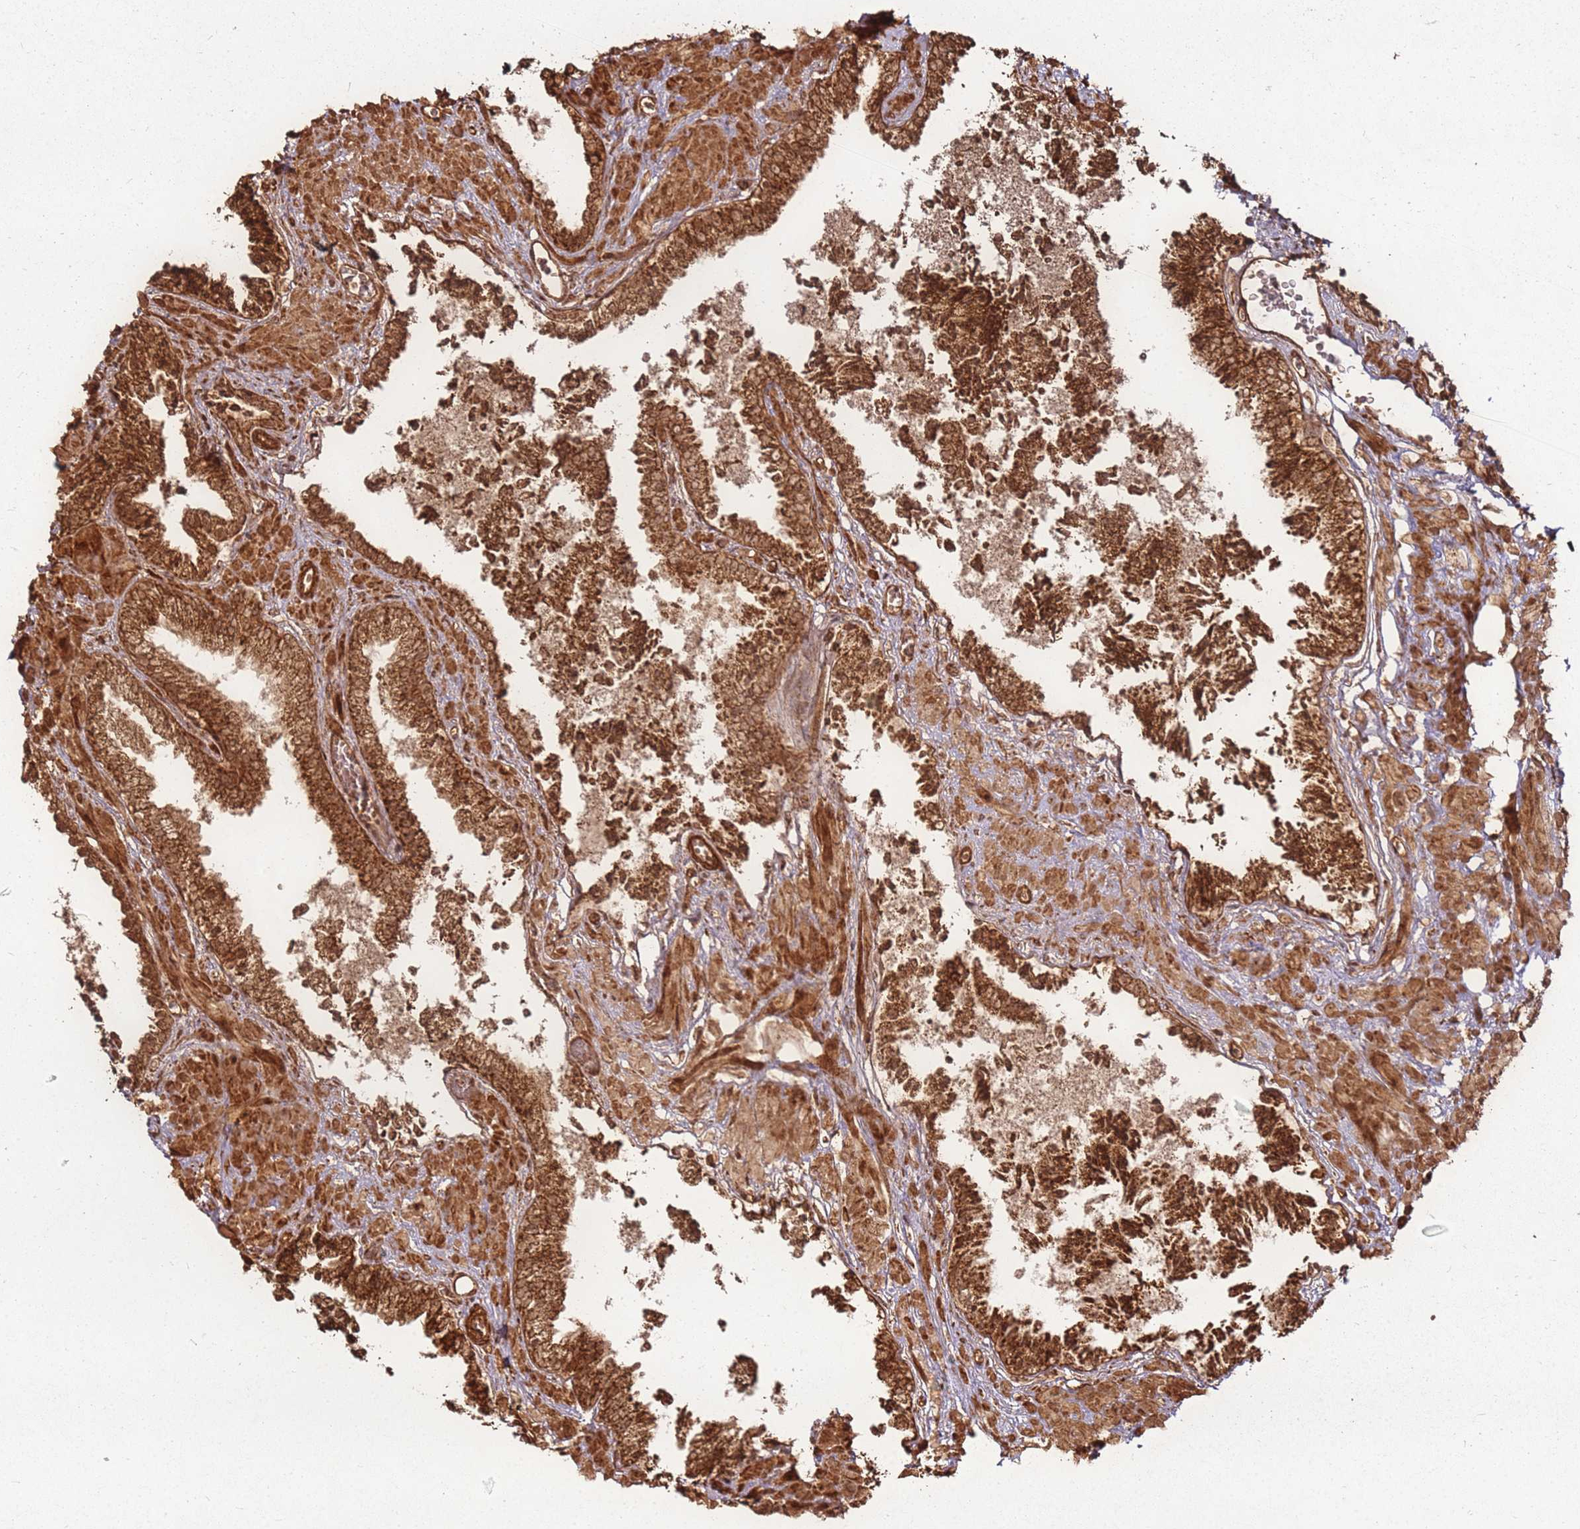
{"staining": {"intensity": "strong", "quantity": ">75%", "location": "cytoplasmic/membranous"}, "tissue": "prostate cancer", "cell_type": "Tumor cells", "image_type": "cancer", "snomed": [{"axis": "morphology", "description": "Adenocarcinoma, High grade"}, {"axis": "topography", "description": "Prostate"}], "caption": "Immunohistochemistry (IHC) staining of prostate adenocarcinoma (high-grade), which reveals high levels of strong cytoplasmic/membranous positivity in approximately >75% of tumor cells indicating strong cytoplasmic/membranous protein staining. The staining was performed using DAB (brown) for protein detection and nuclei were counterstained in hematoxylin (blue).", "gene": "MRPS6", "patient": {"sex": "male", "age": 71}}